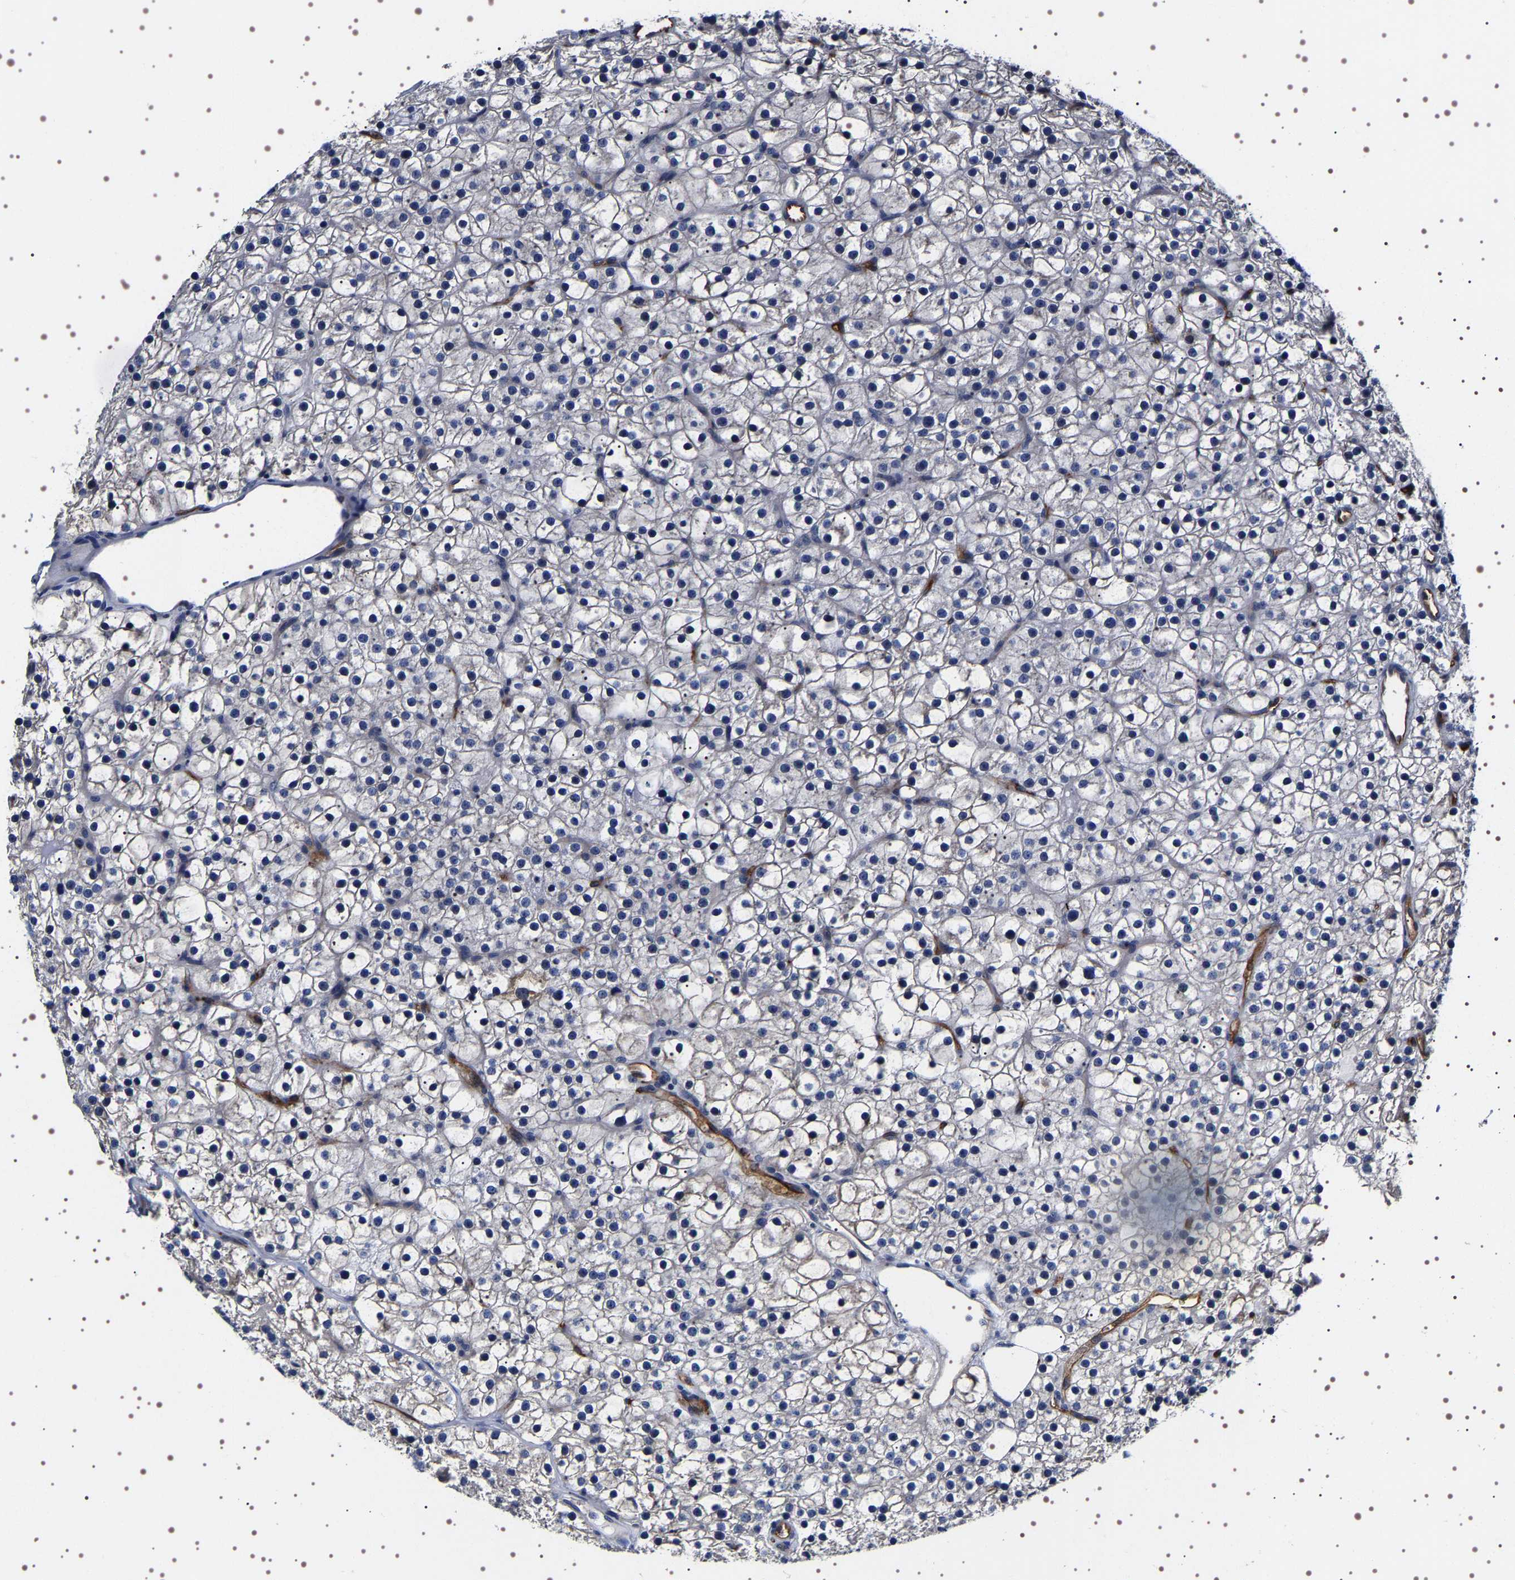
{"staining": {"intensity": "negative", "quantity": "none", "location": "none"}, "tissue": "parathyroid gland", "cell_type": "Glandular cells", "image_type": "normal", "snomed": [{"axis": "morphology", "description": "Normal tissue, NOS"}, {"axis": "morphology", "description": "Adenoma, NOS"}, {"axis": "topography", "description": "Parathyroid gland"}], "caption": "Immunohistochemistry of normal human parathyroid gland demonstrates no expression in glandular cells. Nuclei are stained in blue.", "gene": "ALPL", "patient": {"sex": "female", "age": 70}}